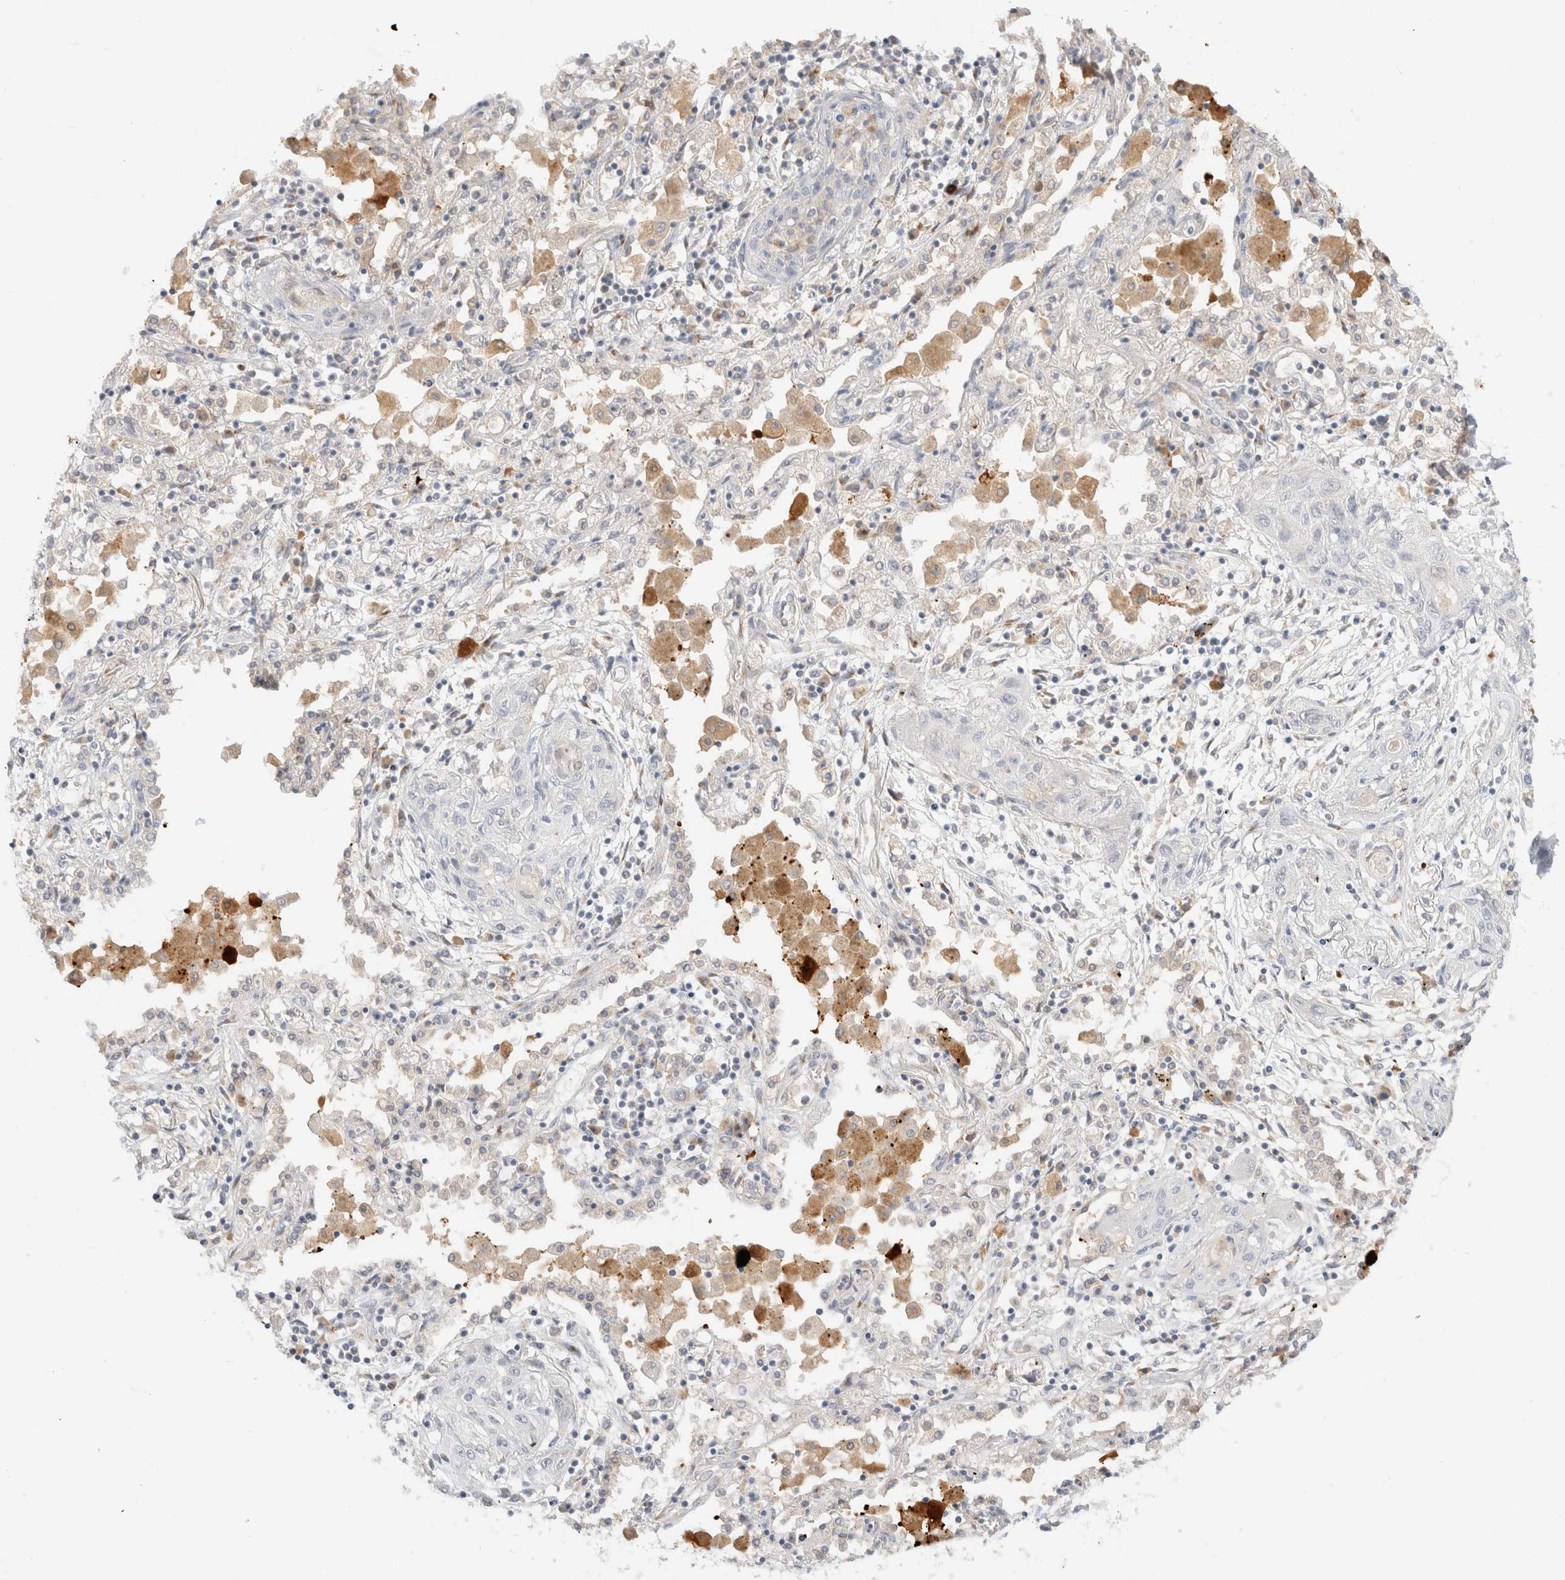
{"staining": {"intensity": "negative", "quantity": "none", "location": "none"}, "tissue": "lung cancer", "cell_type": "Tumor cells", "image_type": "cancer", "snomed": [{"axis": "morphology", "description": "Squamous cell carcinoma, NOS"}, {"axis": "topography", "description": "Lung"}], "caption": "Protein analysis of squamous cell carcinoma (lung) shows no significant expression in tumor cells.", "gene": "EFCAB13", "patient": {"sex": "female", "age": 47}}